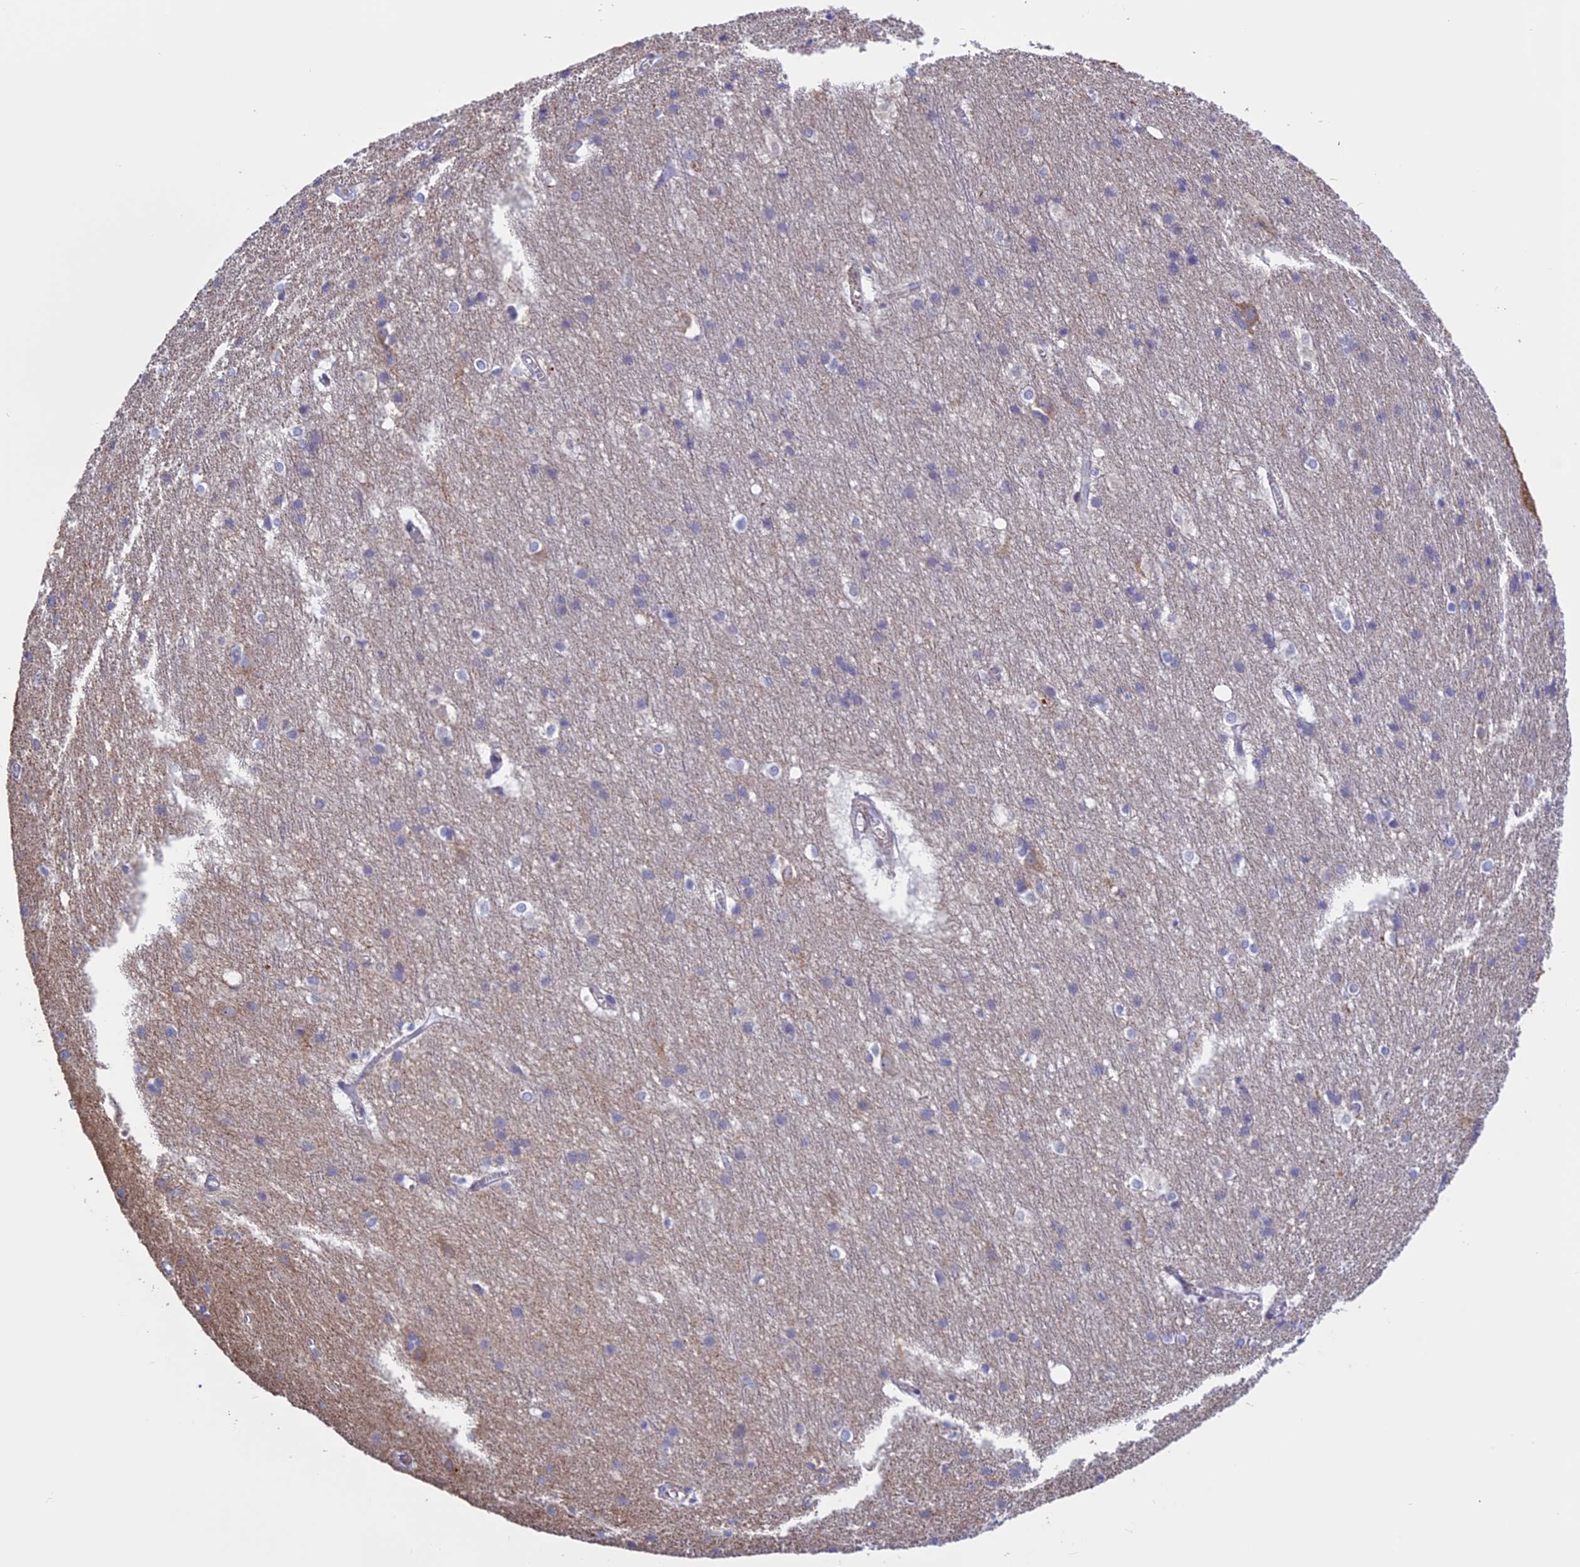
{"staining": {"intensity": "negative", "quantity": "none", "location": "none"}, "tissue": "cerebral cortex", "cell_type": "Endothelial cells", "image_type": "normal", "snomed": [{"axis": "morphology", "description": "Normal tissue, NOS"}, {"axis": "topography", "description": "Cerebral cortex"}], "caption": "IHC of normal human cerebral cortex demonstrates no positivity in endothelial cells. (DAB (3,3'-diaminobenzidine) IHC, high magnification).", "gene": "BCL2L10", "patient": {"sex": "male", "age": 54}}